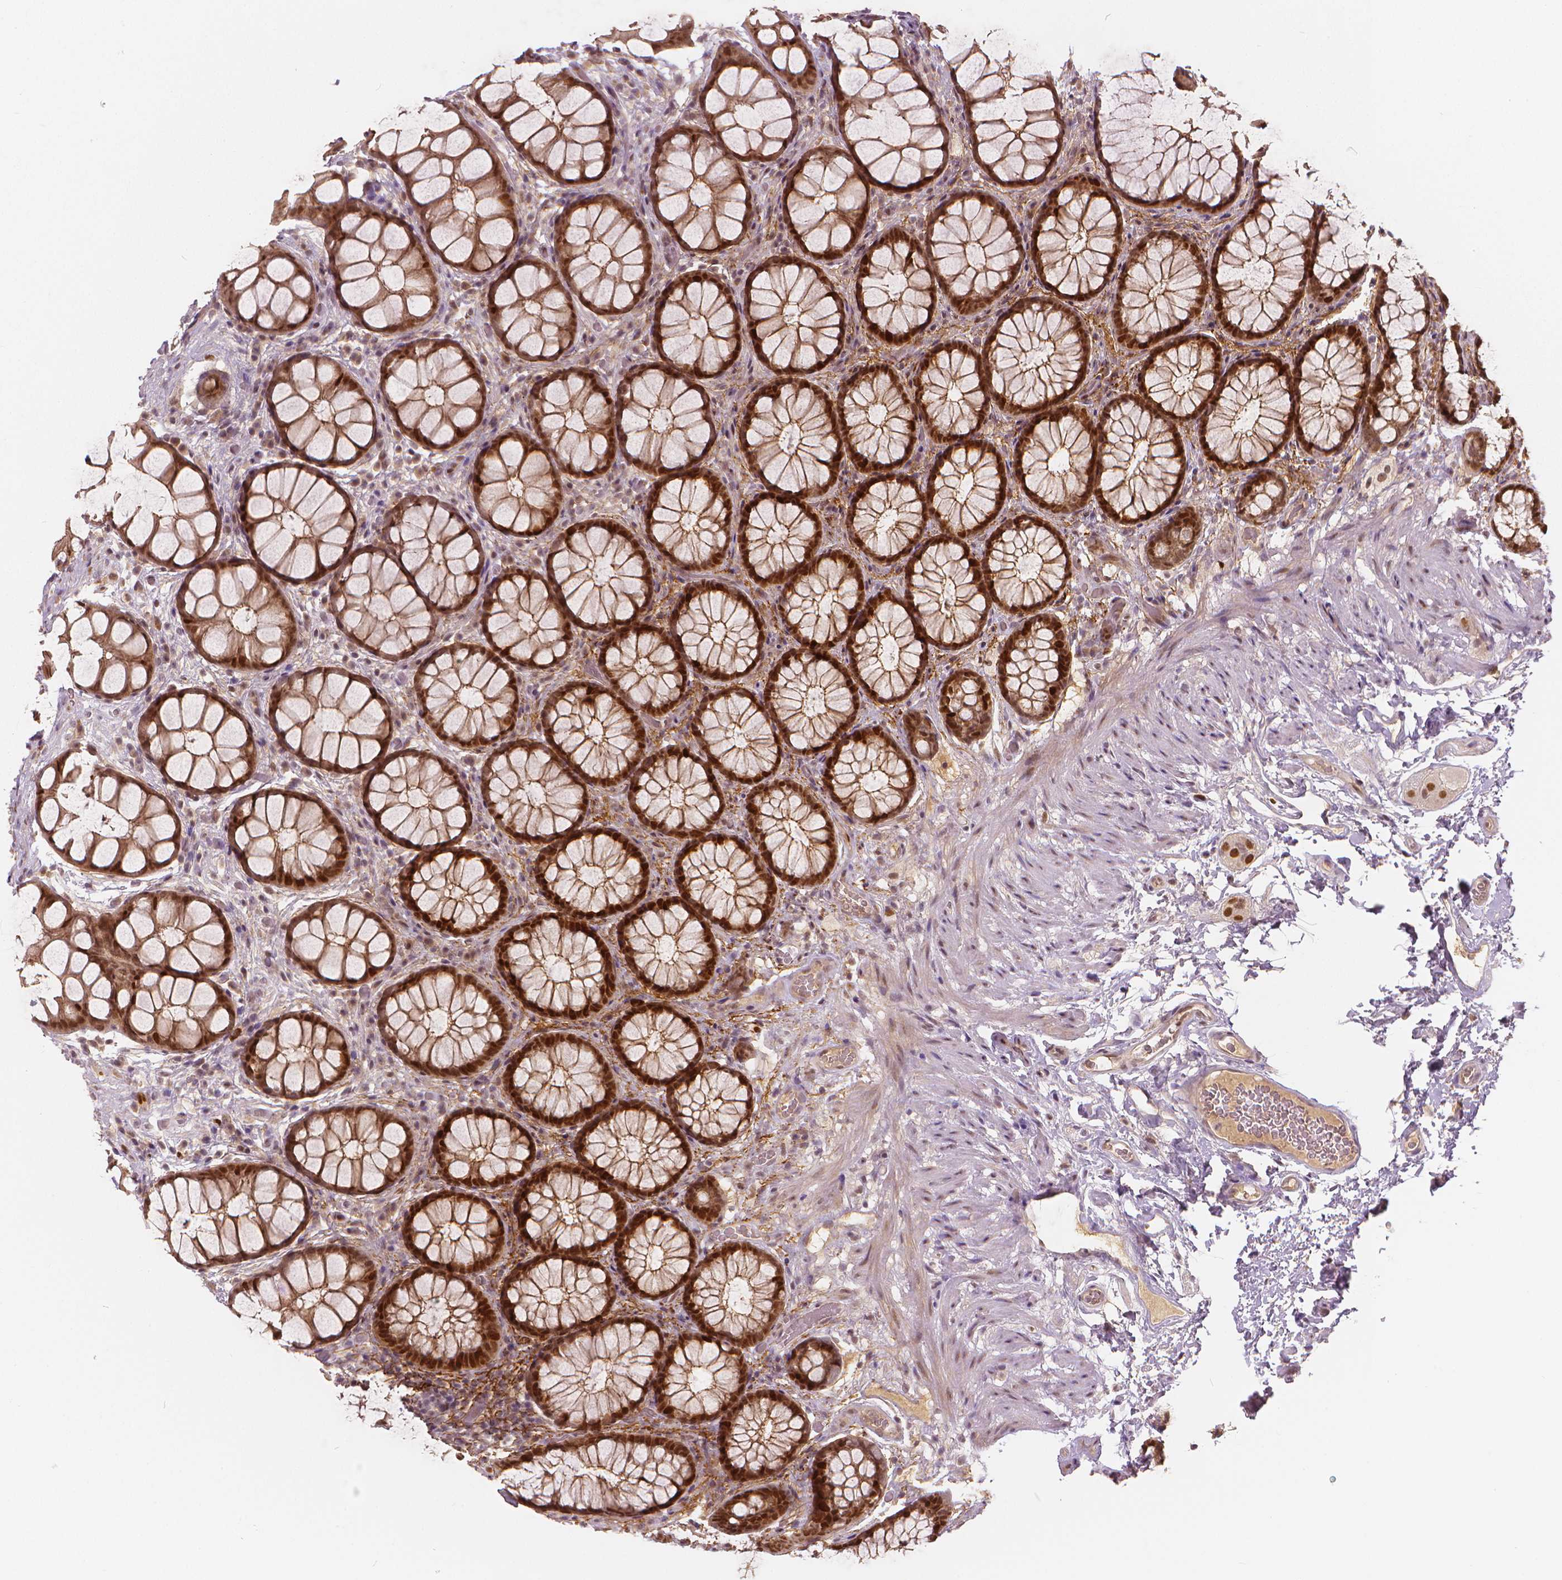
{"staining": {"intensity": "strong", "quantity": ">75%", "location": "cytoplasmic/membranous,nuclear"}, "tissue": "rectum", "cell_type": "Glandular cells", "image_type": "normal", "snomed": [{"axis": "morphology", "description": "Normal tissue, NOS"}, {"axis": "topography", "description": "Rectum"}], "caption": "Immunohistochemistry (IHC) photomicrograph of benign rectum stained for a protein (brown), which reveals high levels of strong cytoplasmic/membranous,nuclear staining in approximately >75% of glandular cells.", "gene": "NSD2", "patient": {"sex": "female", "age": 62}}